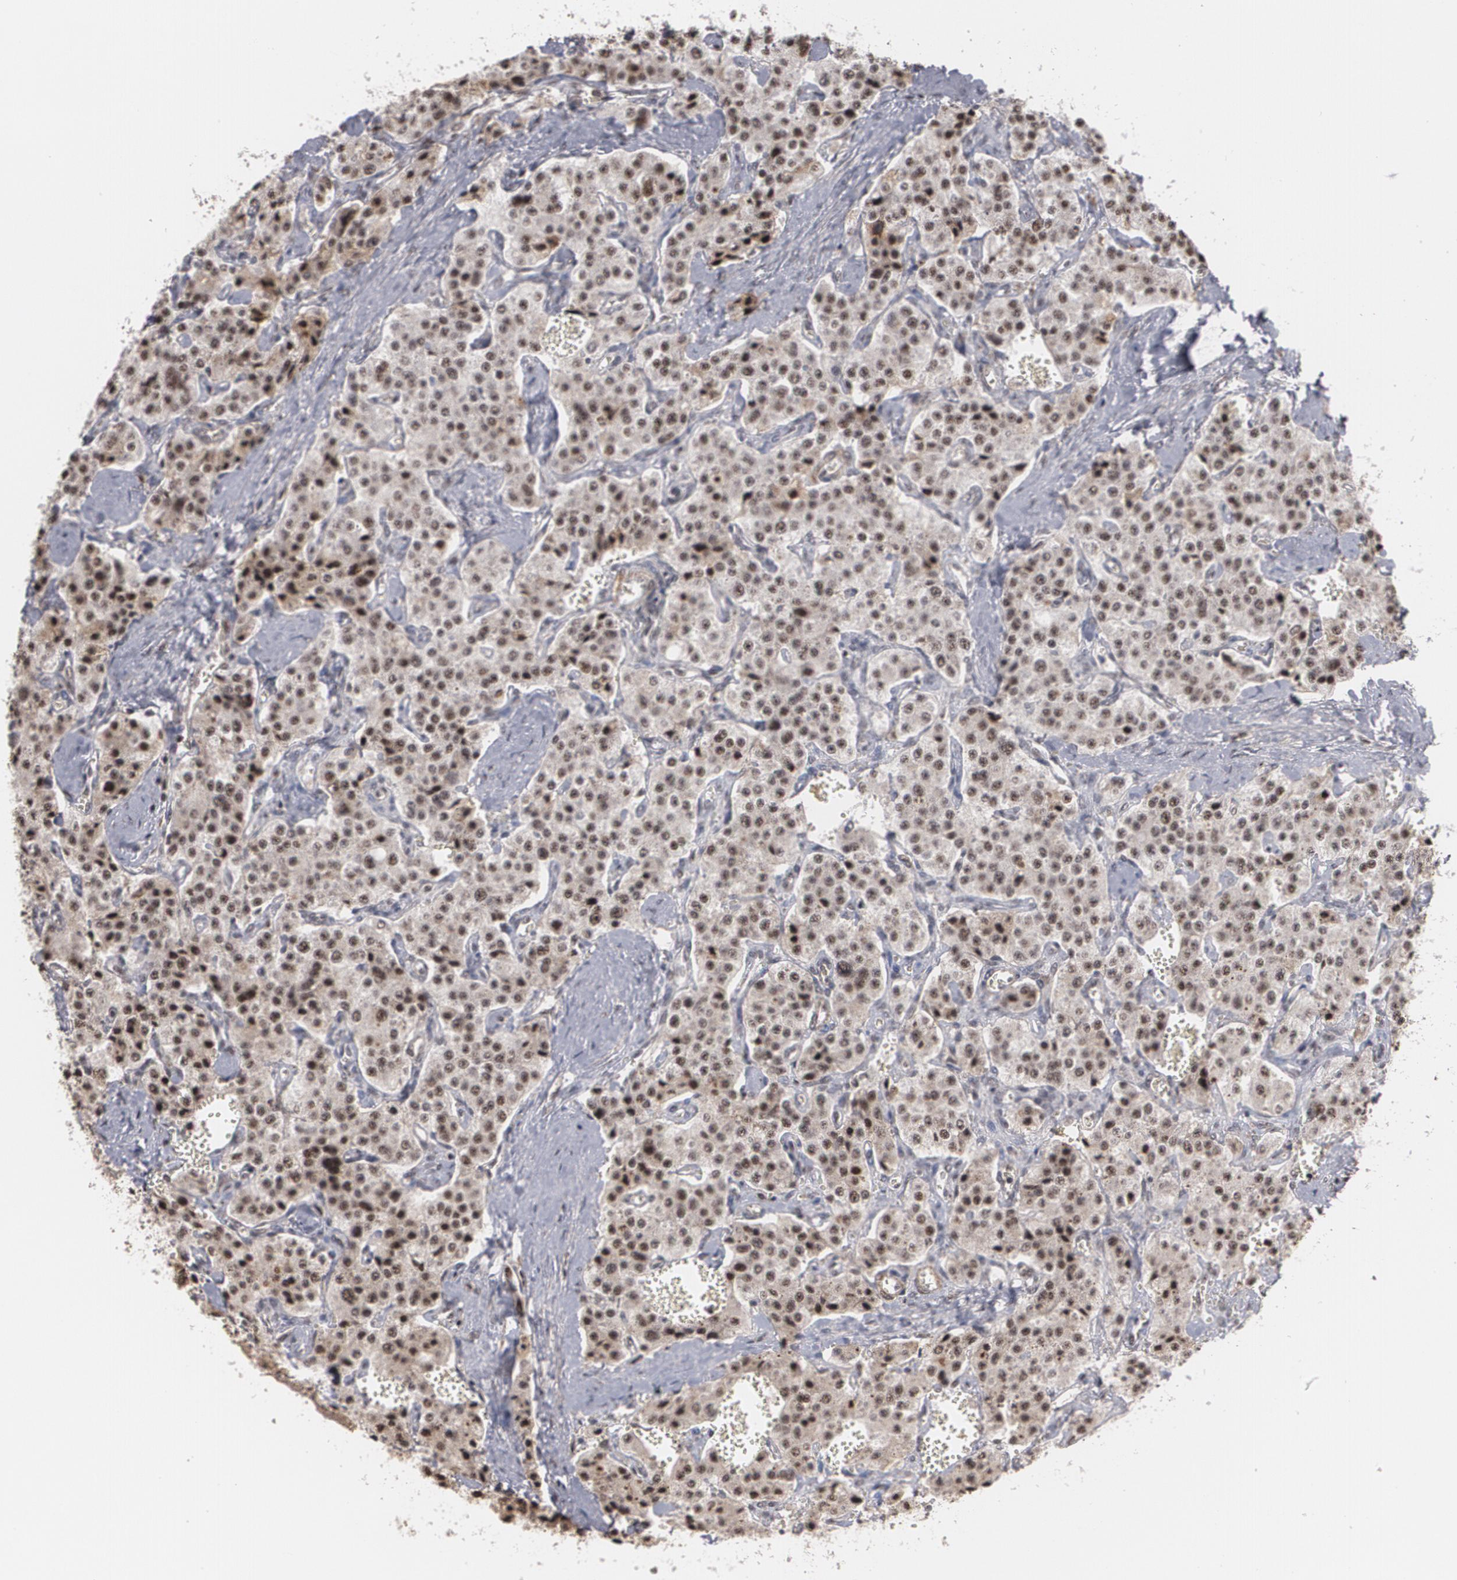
{"staining": {"intensity": "moderate", "quantity": ">75%", "location": "nuclear"}, "tissue": "carcinoid", "cell_type": "Tumor cells", "image_type": "cancer", "snomed": [{"axis": "morphology", "description": "Carcinoid, malignant, NOS"}, {"axis": "topography", "description": "Small intestine"}], "caption": "IHC histopathology image of neoplastic tissue: human carcinoid stained using immunohistochemistry (IHC) exhibits medium levels of moderate protein expression localized specifically in the nuclear of tumor cells, appearing as a nuclear brown color.", "gene": "ZNF234", "patient": {"sex": "male", "age": 52}}